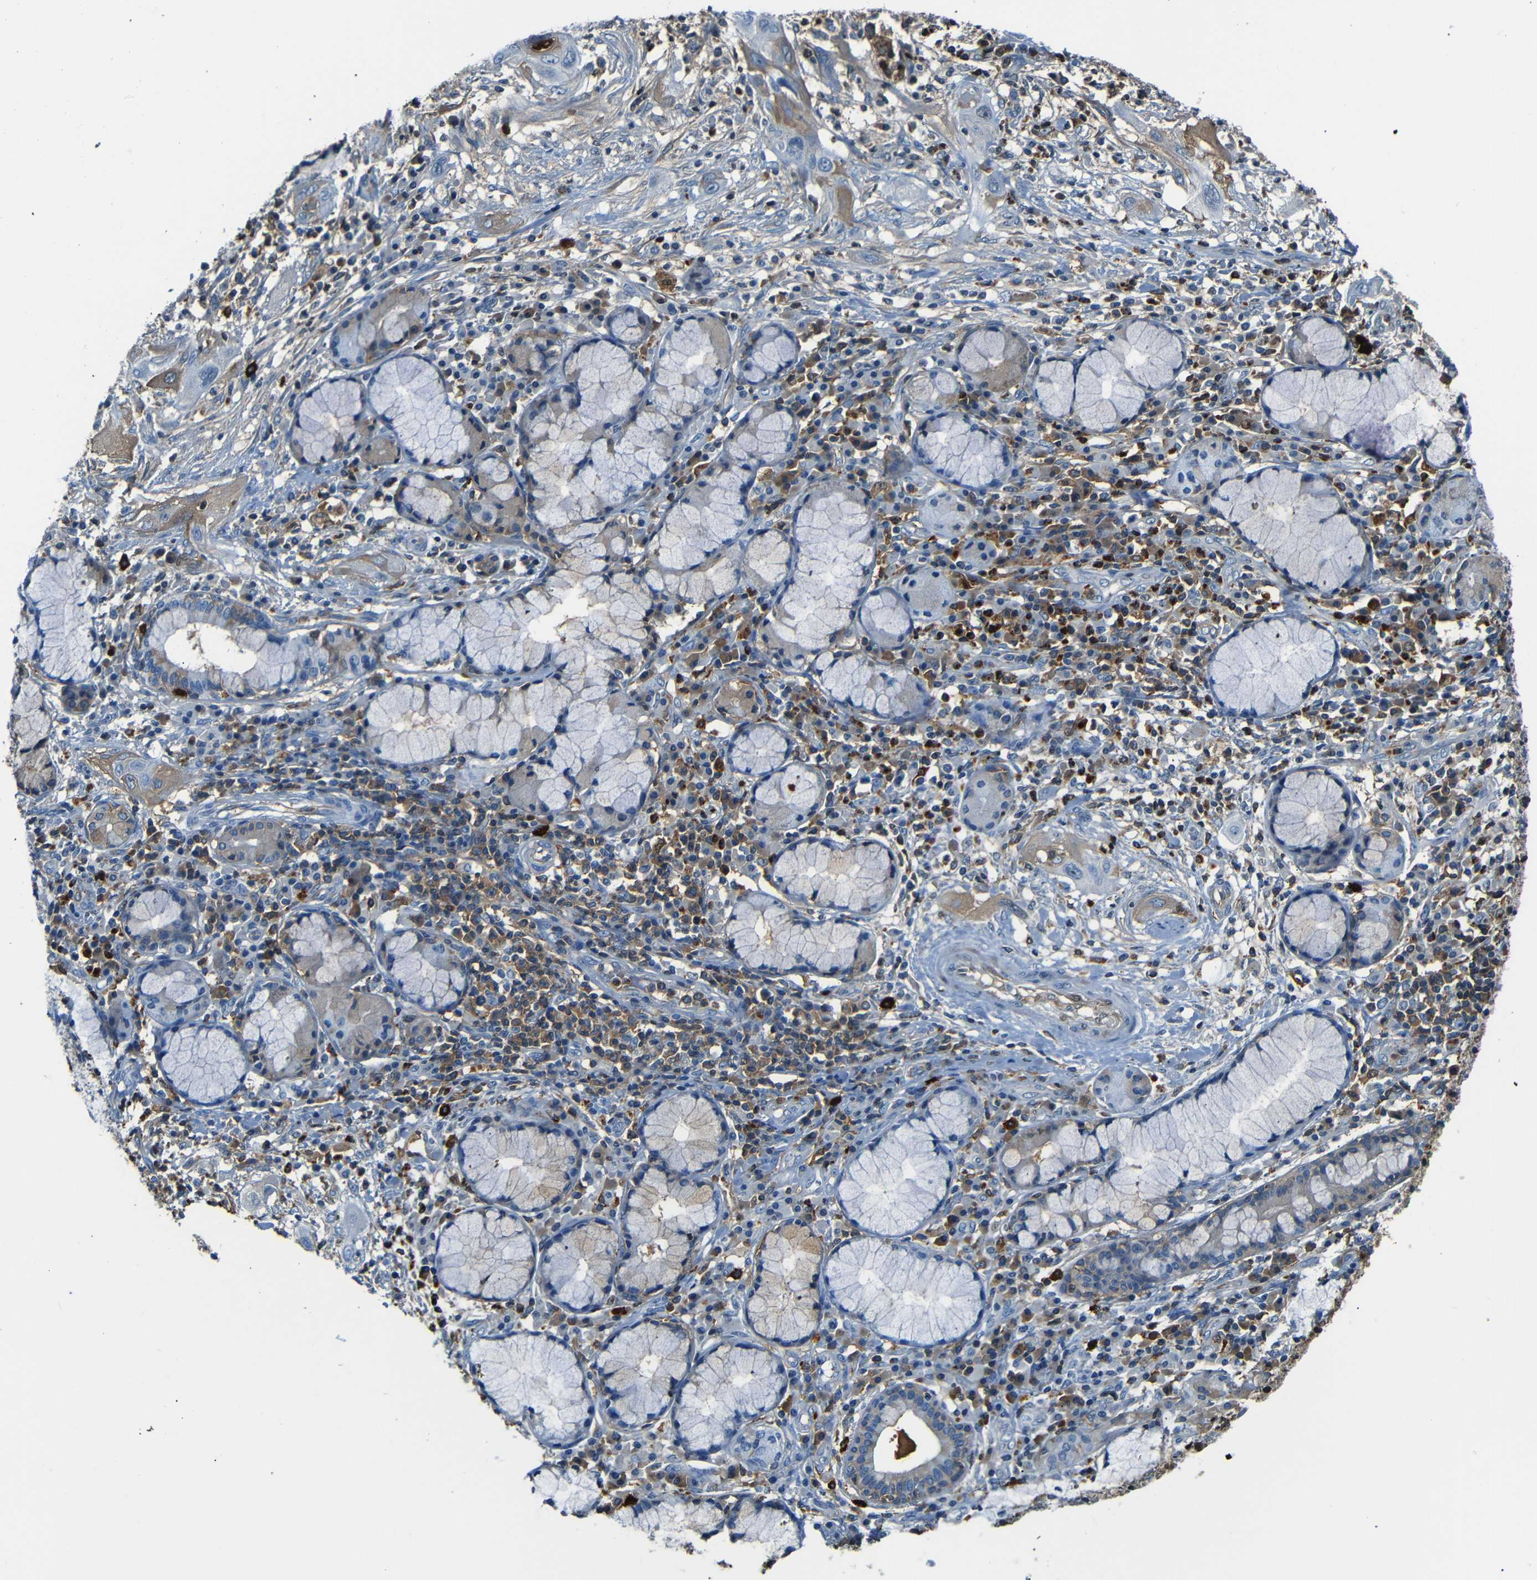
{"staining": {"intensity": "negative", "quantity": "none", "location": "none"}, "tissue": "lung cancer", "cell_type": "Tumor cells", "image_type": "cancer", "snomed": [{"axis": "morphology", "description": "Squamous cell carcinoma, NOS"}, {"axis": "topography", "description": "Lung"}], "caption": "A high-resolution micrograph shows IHC staining of squamous cell carcinoma (lung), which demonstrates no significant positivity in tumor cells.", "gene": "SERPINA1", "patient": {"sex": "female", "age": 47}}